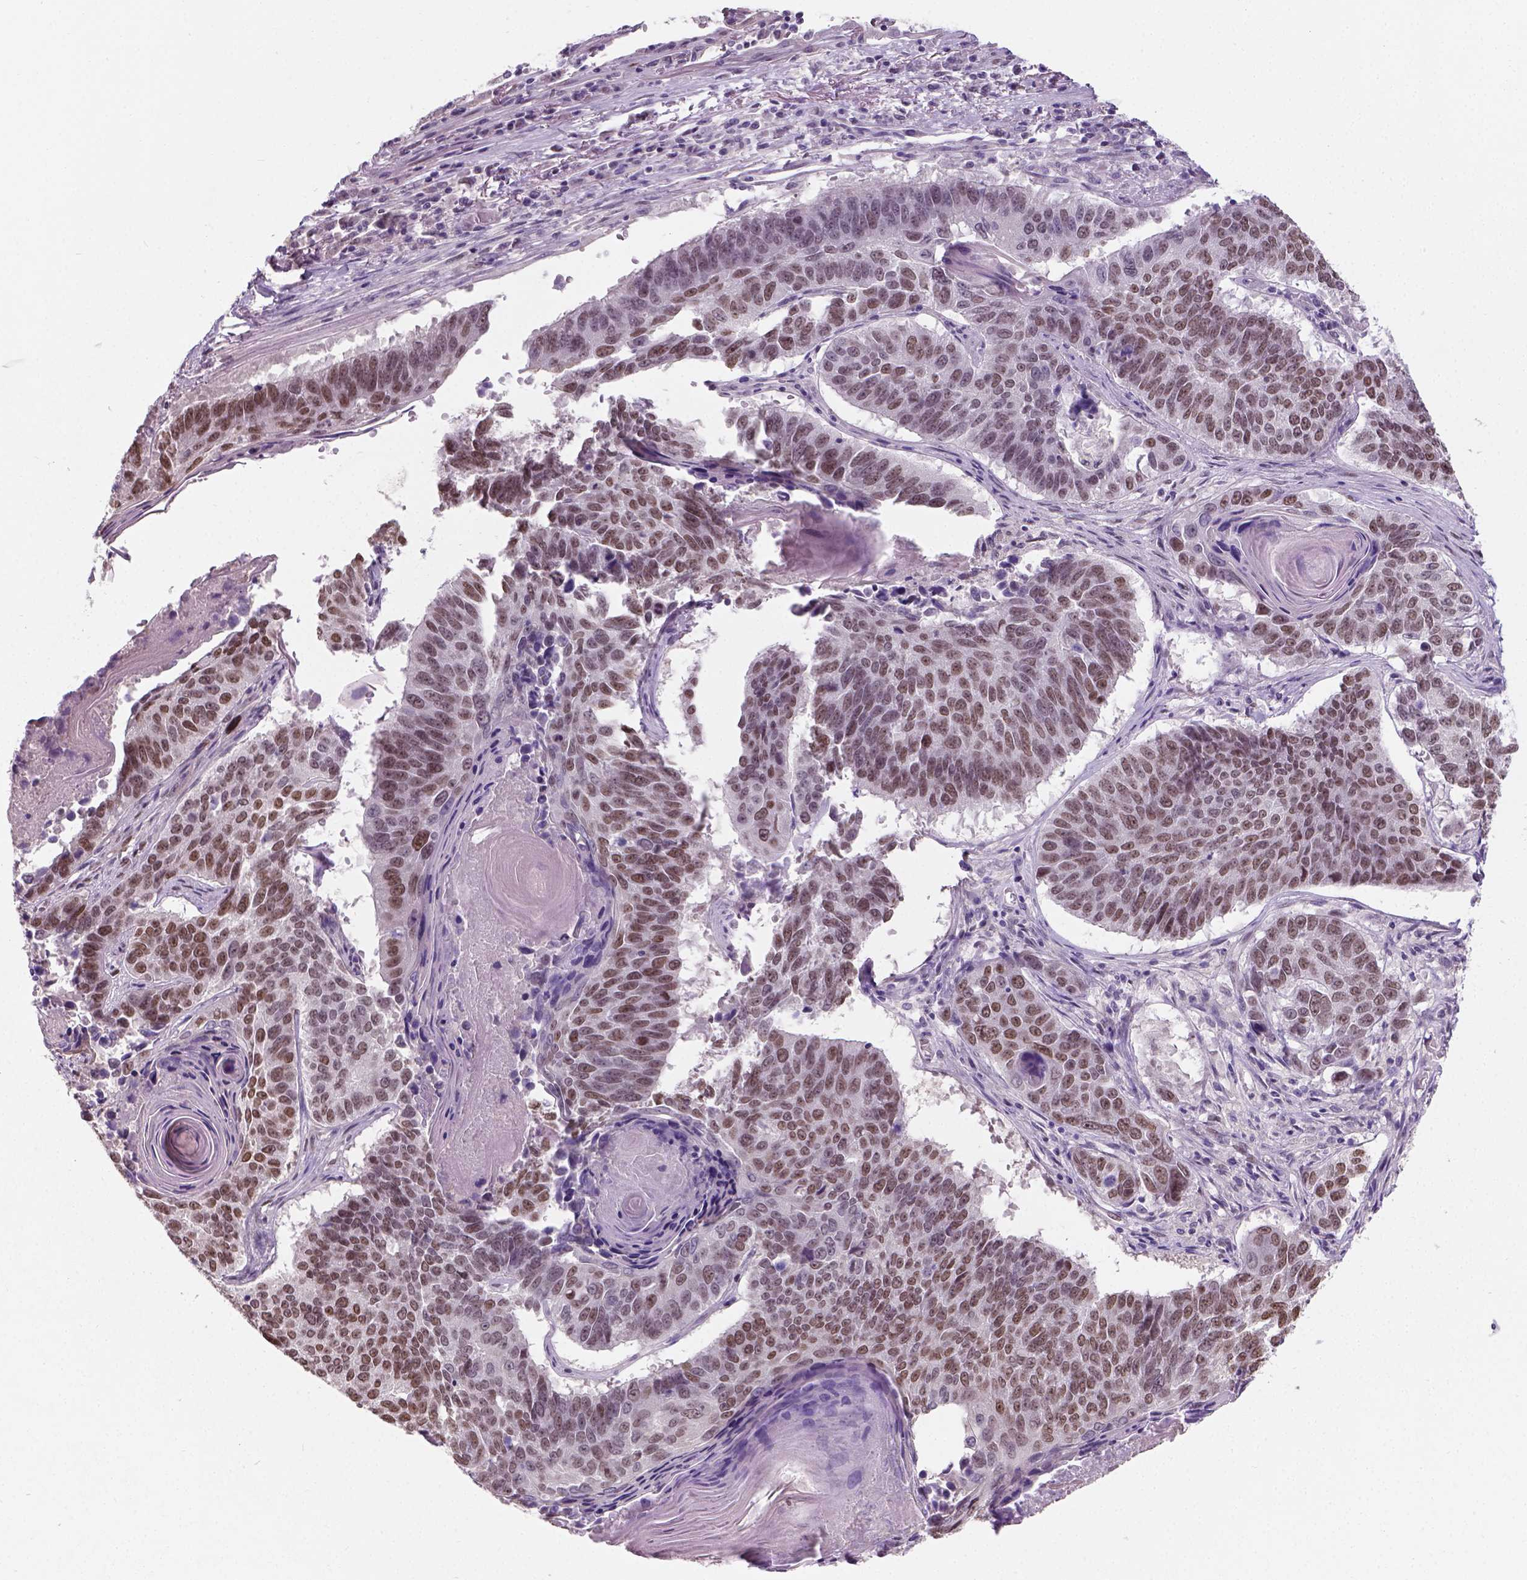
{"staining": {"intensity": "moderate", "quantity": ">75%", "location": "nuclear"}, "tissue": "lung cancer", "cell_type": "Tumor cells", "image_type": "cancer", "snomed": [{"axis": "morphology", "description": "Squamous cell carcinoma, NOS"}, {"axis": "topography", "description": "Lung"}], "caption": "Immunohistochemical staining of lung cancer demonstrates moderate nuclear protein staining in approximately >75% of tumor cells.", "gene": "C1orf112", "patient": {"sex": "male", "age": 73}}